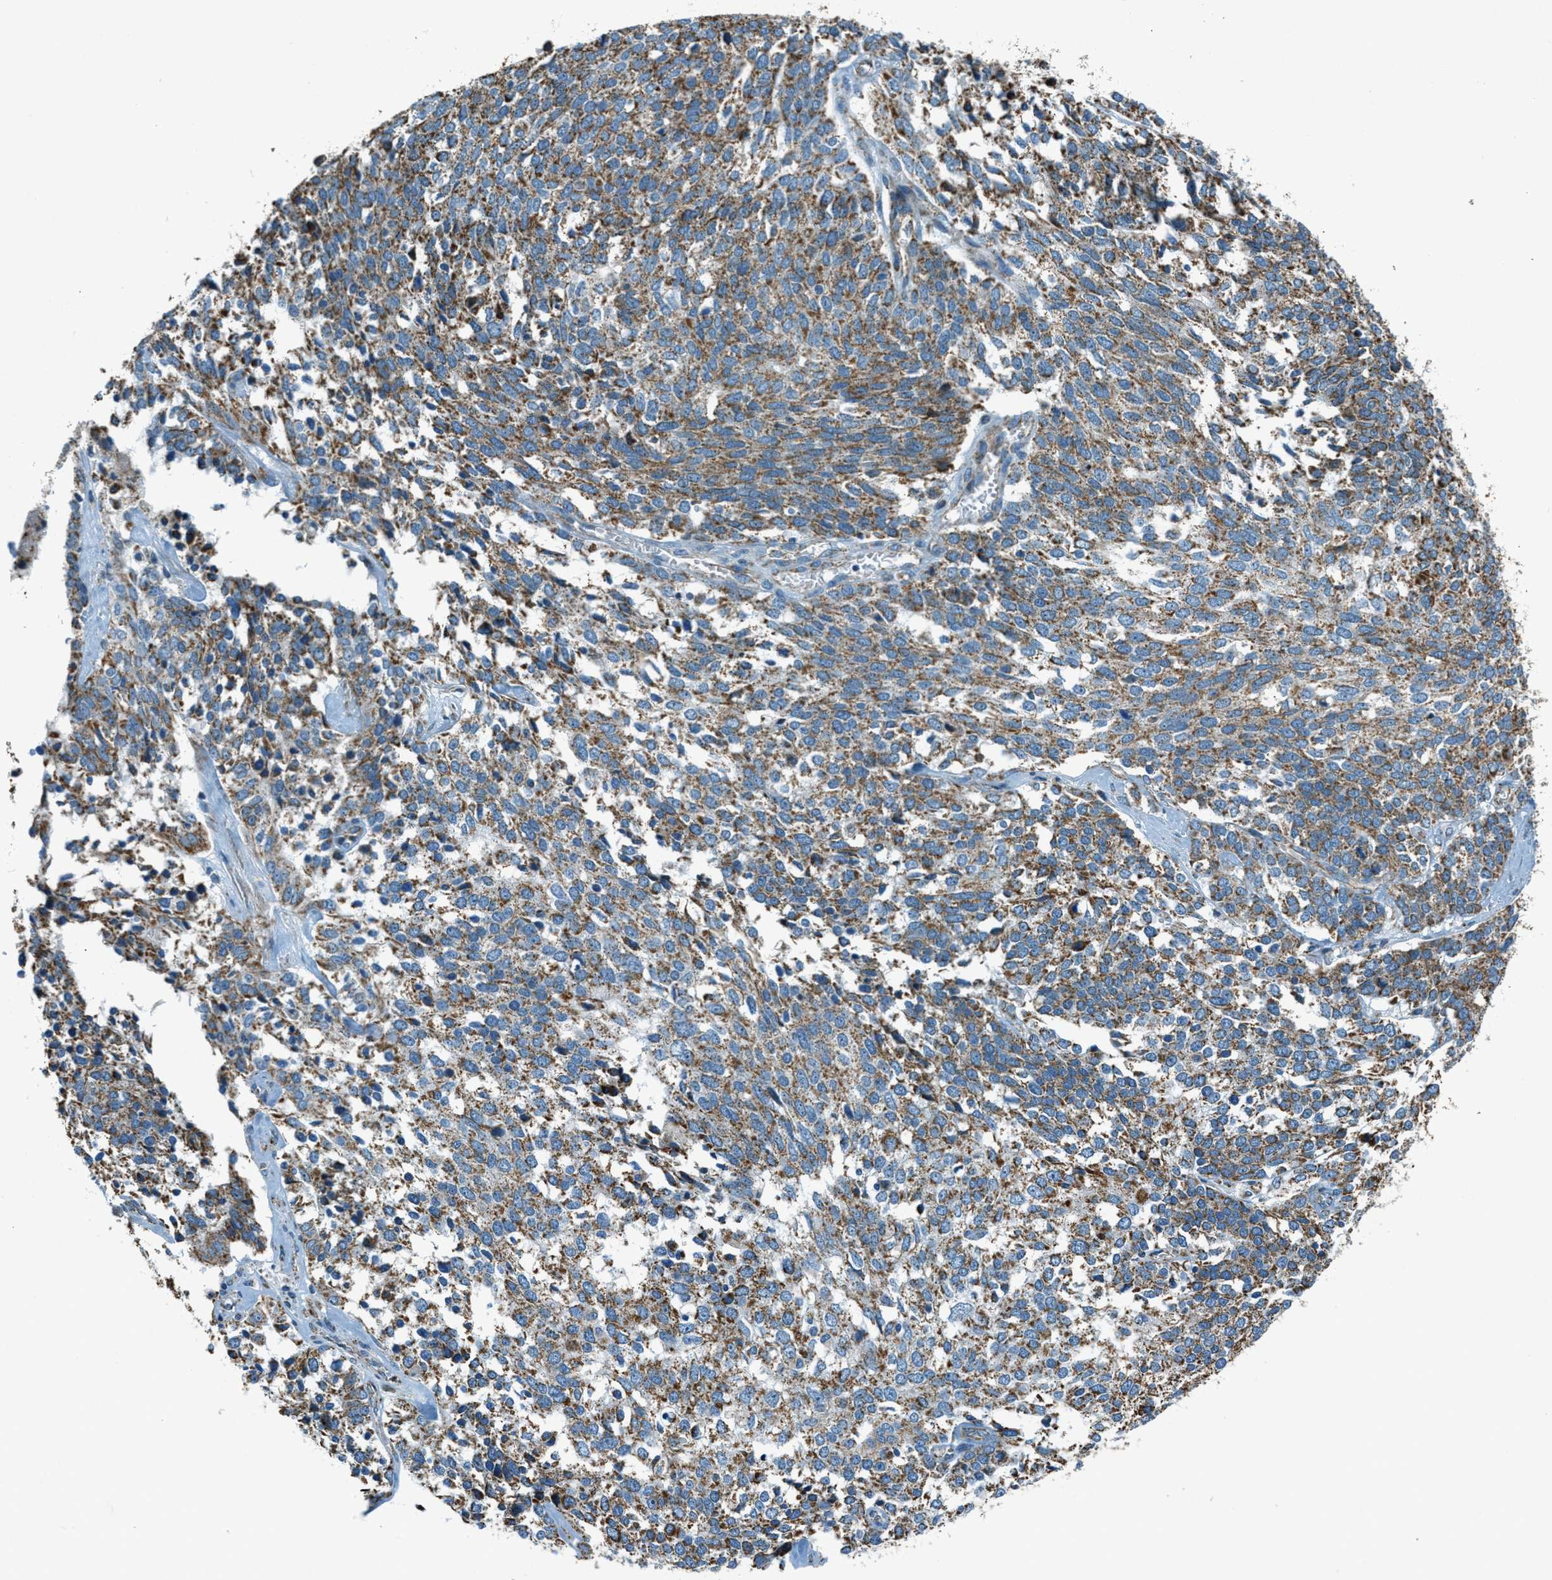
{"staining": {"intensity": "moderate", "quantity": ">75%", "location": "cytoplasmic/membranous"}, "tissue": "ovarian cancer", "cell_type": "Tumor cells", "image_type": "cancer", "snomed": [{"axis": "morphology", "description": "Cystadenocarcinoma, serous, NOS"}, {"axis": "topography", "description": "Ovary"}], "caption": "Ovarian cancer (serous cystadenocarcinoma) tissue exhibits moderate cytoplasmic/membranous positivity in approximately >75% of tumor cells, visualized by immunohistochemistry.", "gene": "CHST15", "patient": {"sex": "female", "age": 44}}